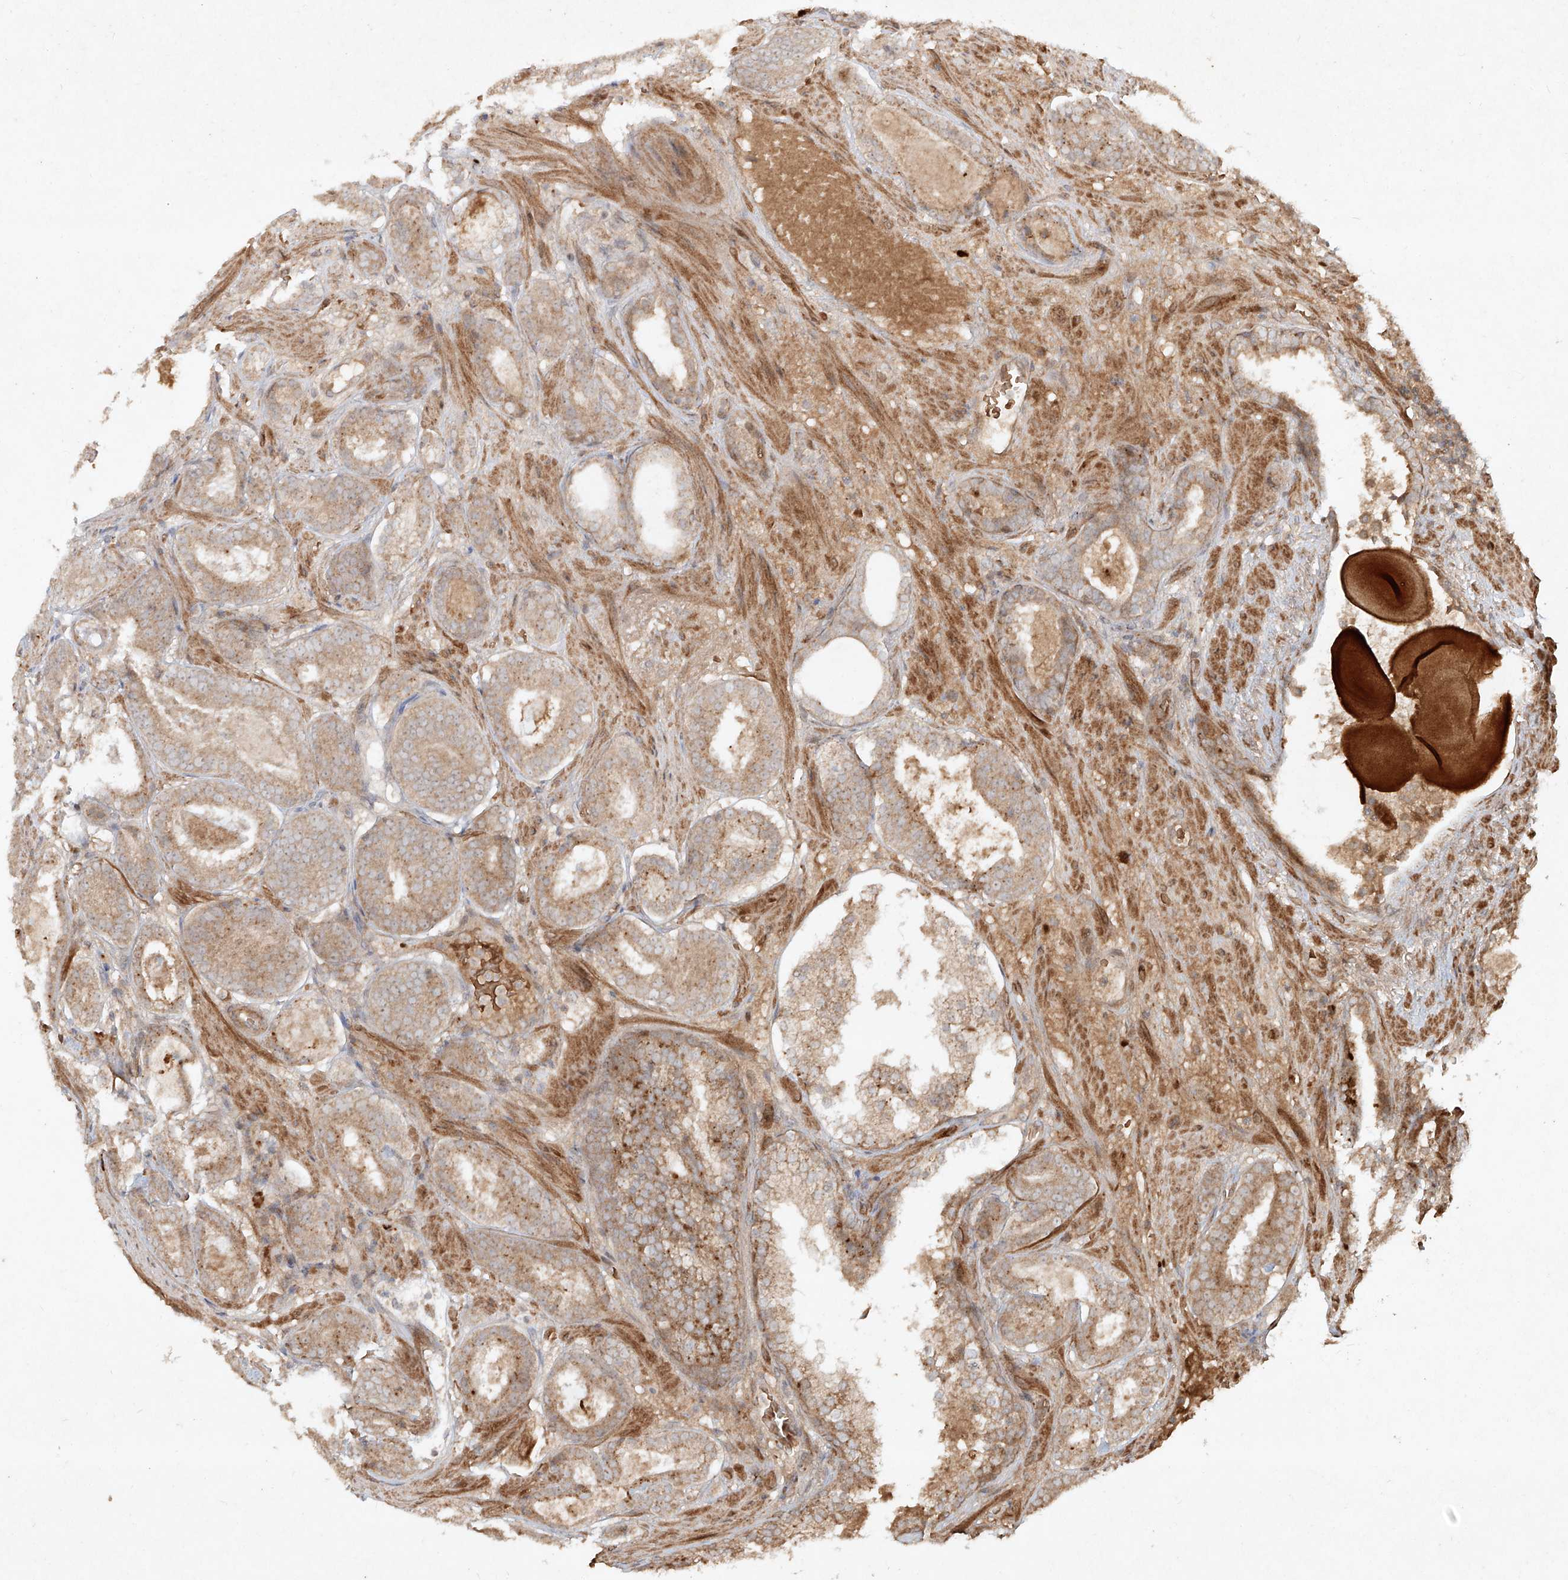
{"staining": {"intensity": "weak", "quantity": ">75%", "location": "cytoplasmic/membranous"}, "tissue": "prostate cancer", "cell_type": "Tumor cells", "image_type": "cancer", "snomed": [{"axis": "morphology", "description": "Adenocarcinoma, Low grade"}, {"axis": "topography", "description": "Prostate"}], "caption": "Prostate cancer stained with a protein marker exhibits weak staining in tumor cells.", "gene": "CYYR1", "patient": {"sex": "male", "age": 69}}